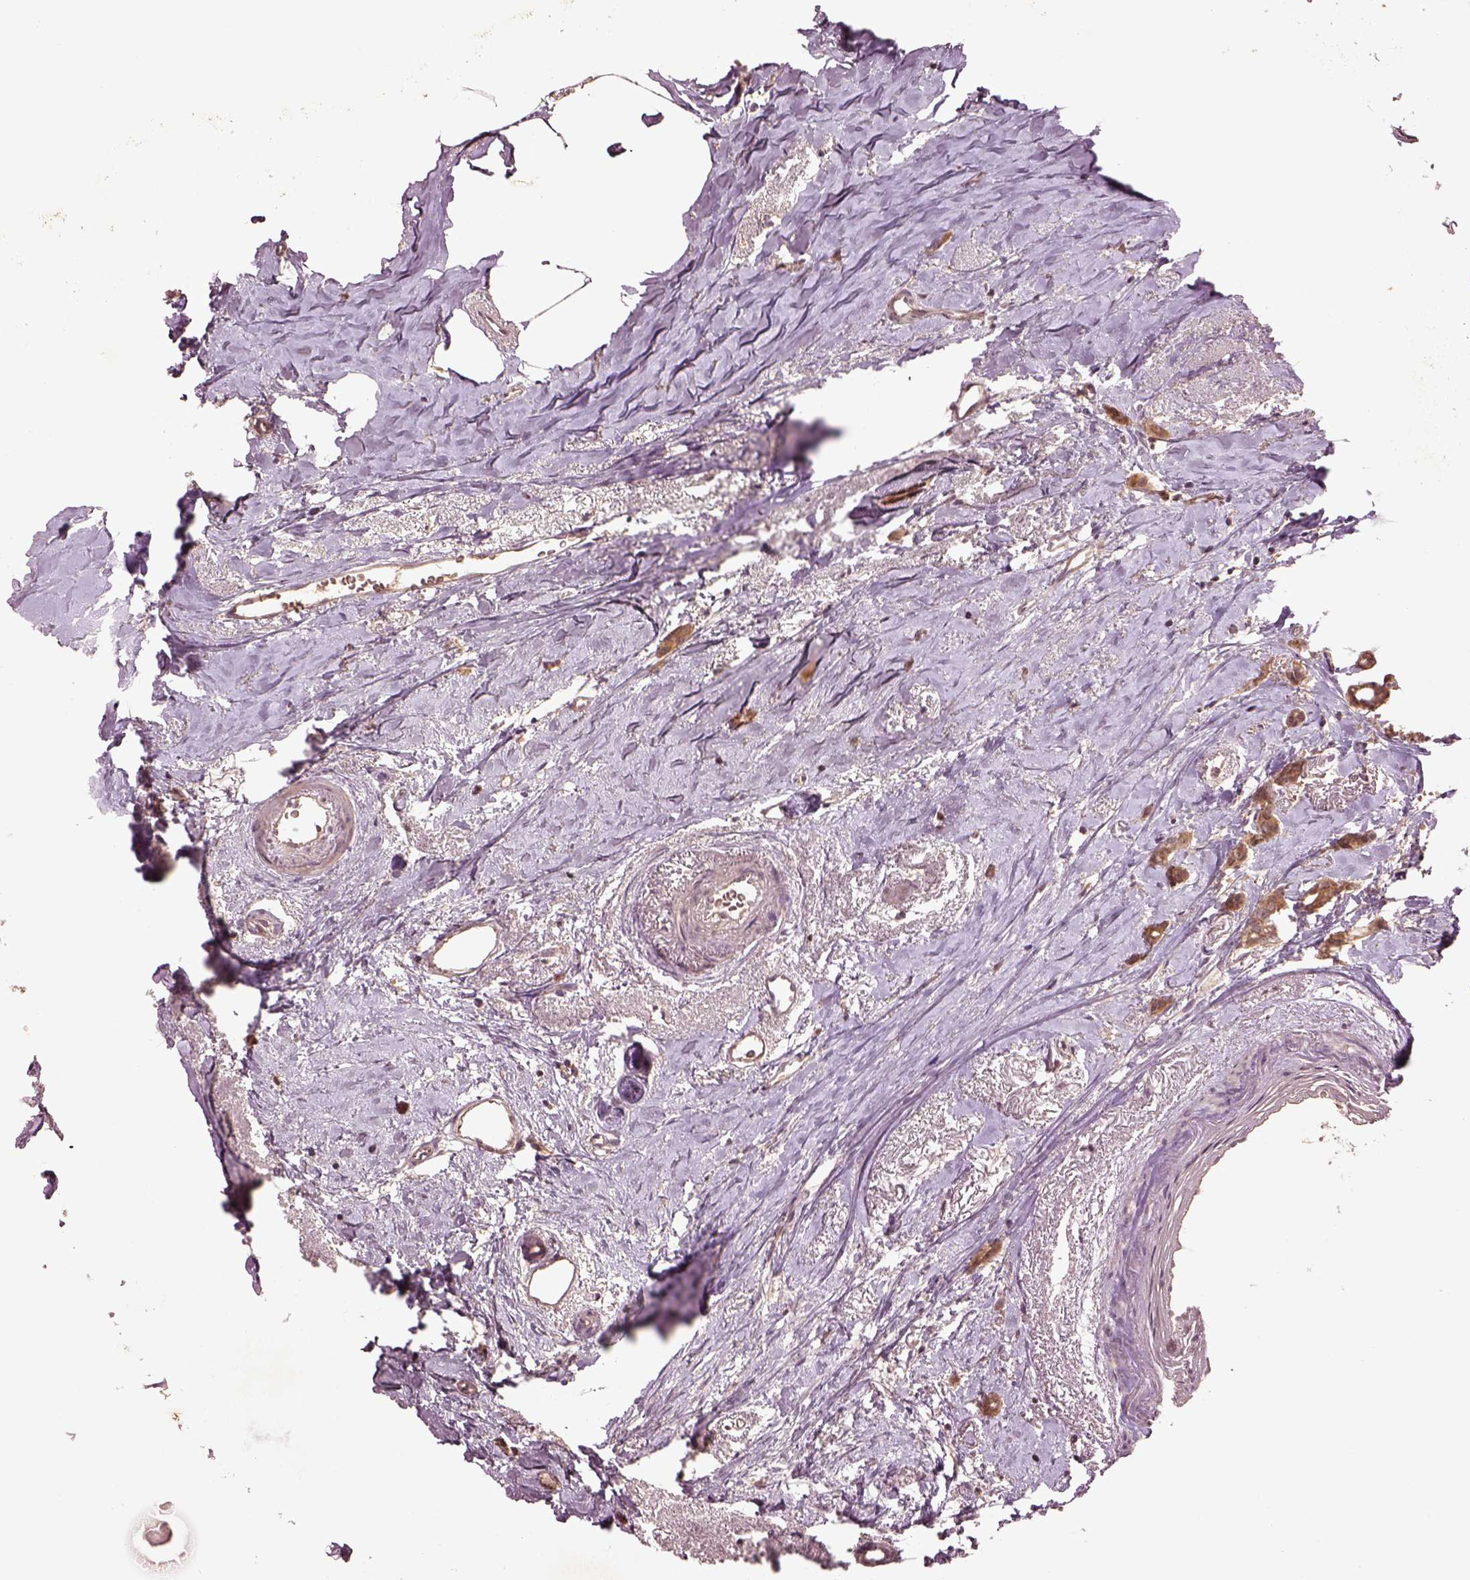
{"staining": {"intensity": "moderate", "quantity": ">75%", "location": "cytoplasmic/membranous"}, "tissue": "breast cancer", "cell_type": "Tumor cells", "image_type": "cancer", "snomed": [{"axis": "morphology", "description": "Duct carcinoma"}, {"axis": "topography", "description": "Breast"}], "caption": "Protein staining of breast cancer tissue shows moderate cytoplasmic/membranous expression in approximately >75% of tumor cells. Using DAB (3,3'-diaminobenzidine) (brown) and hematoxylin (blue) stains, captured at high magnification using brightfield microscopy.", "gene": "MTHFS", "patient": {"sex": "female", "age": 40}}